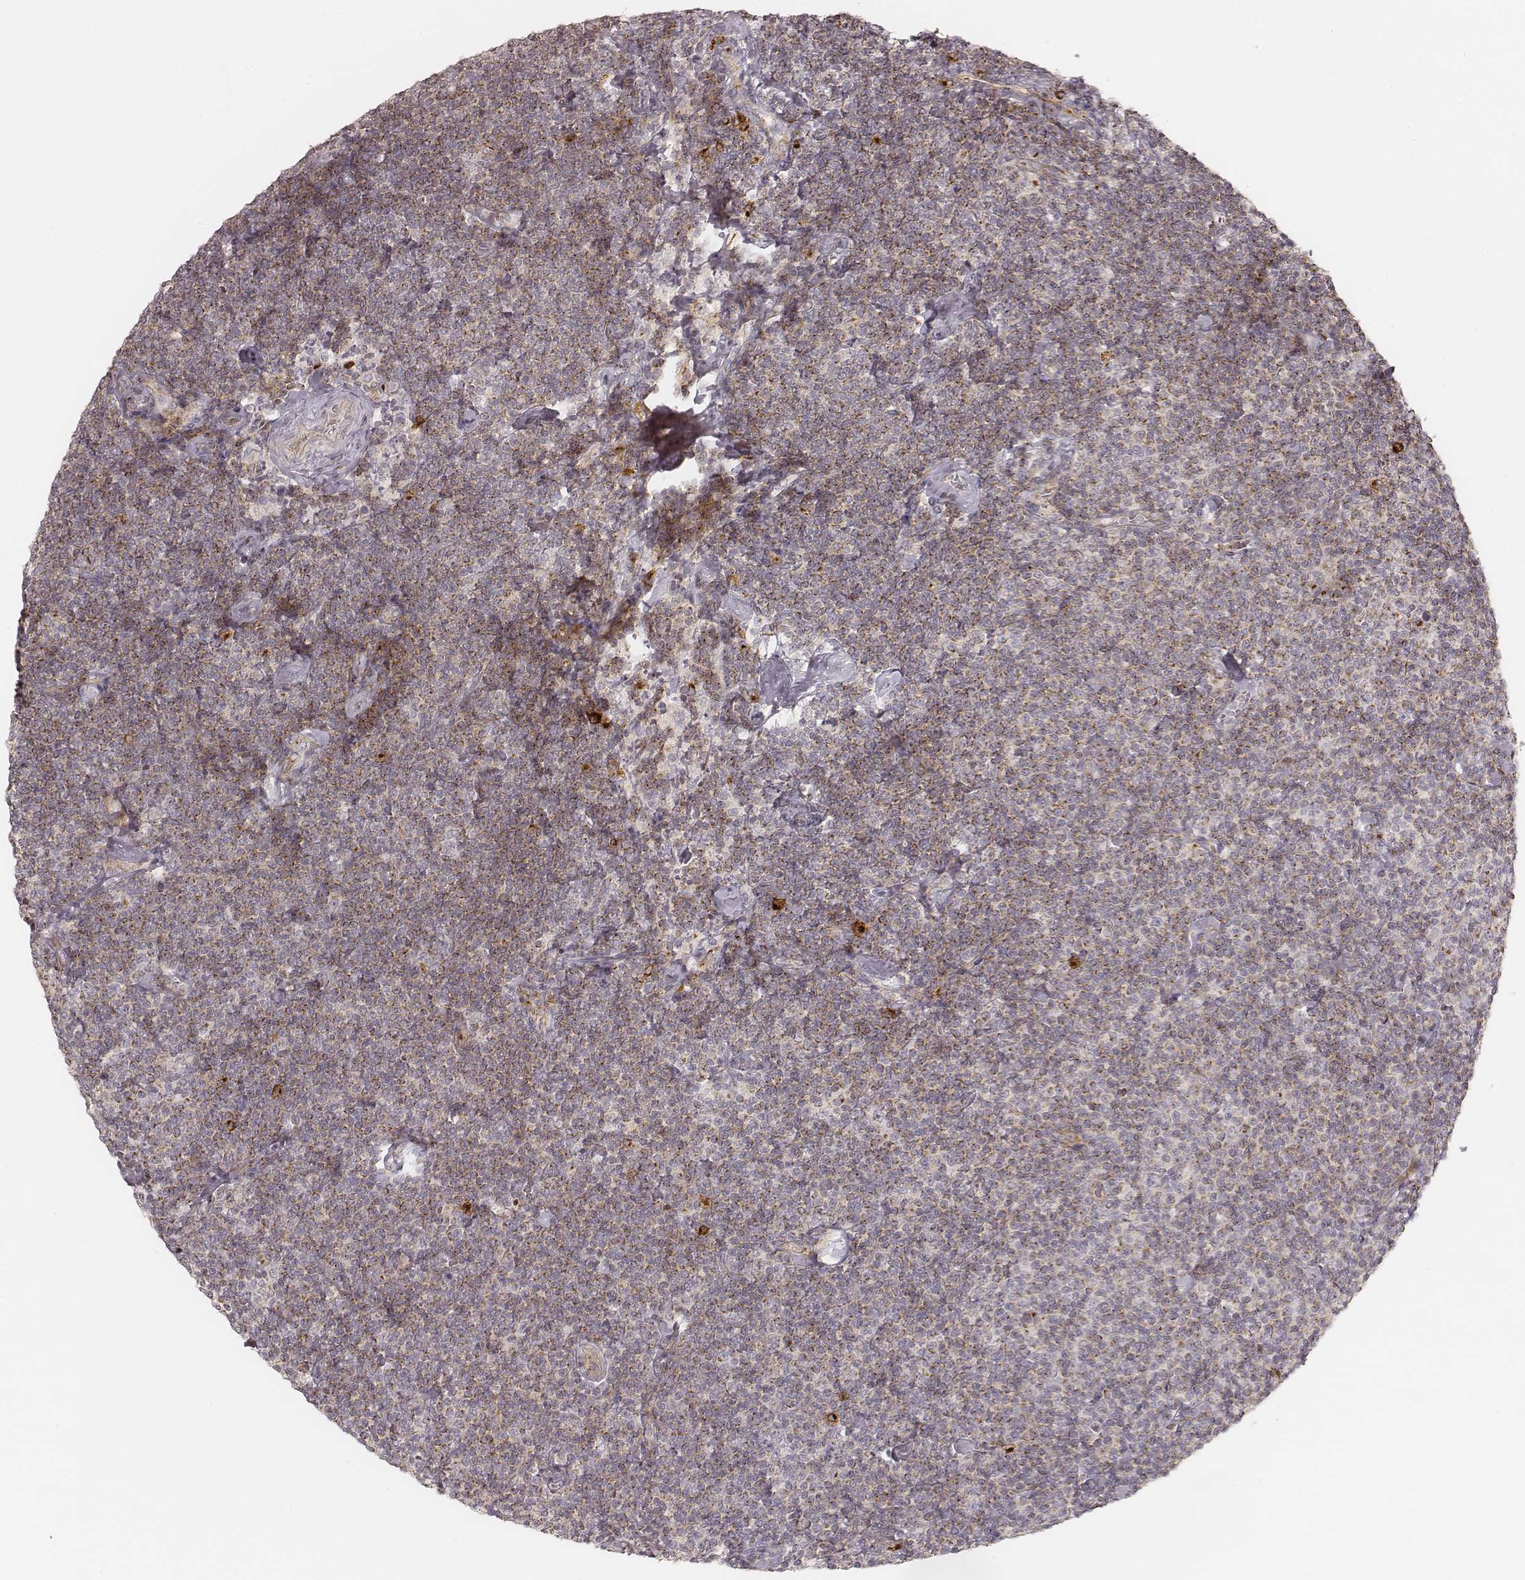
{"staining": {"intensity": "moderate", "quantity": "25%-75%", "location": "cytoplasmic/membranous"}, "tissue": "lymphoma", "cell_type": "Tumor cells", "image_type": "cancer", "snomed": [{"axis": "morphology", "description": "Malignant lymphoma, non-Hodgkin's type, Low grade"}, {"axis": "topography", "description": "Lymph node"}], "caption": "A high-resolution photomicrograph shows immunohistochemistry (IHC) staining of lymphoma, which shows moderate cytoplasmic/membranous positivity in about 25%-75% of tumor cells.", "gene": "GORASP2", "patient": {"sex": "male", "age": 81}}